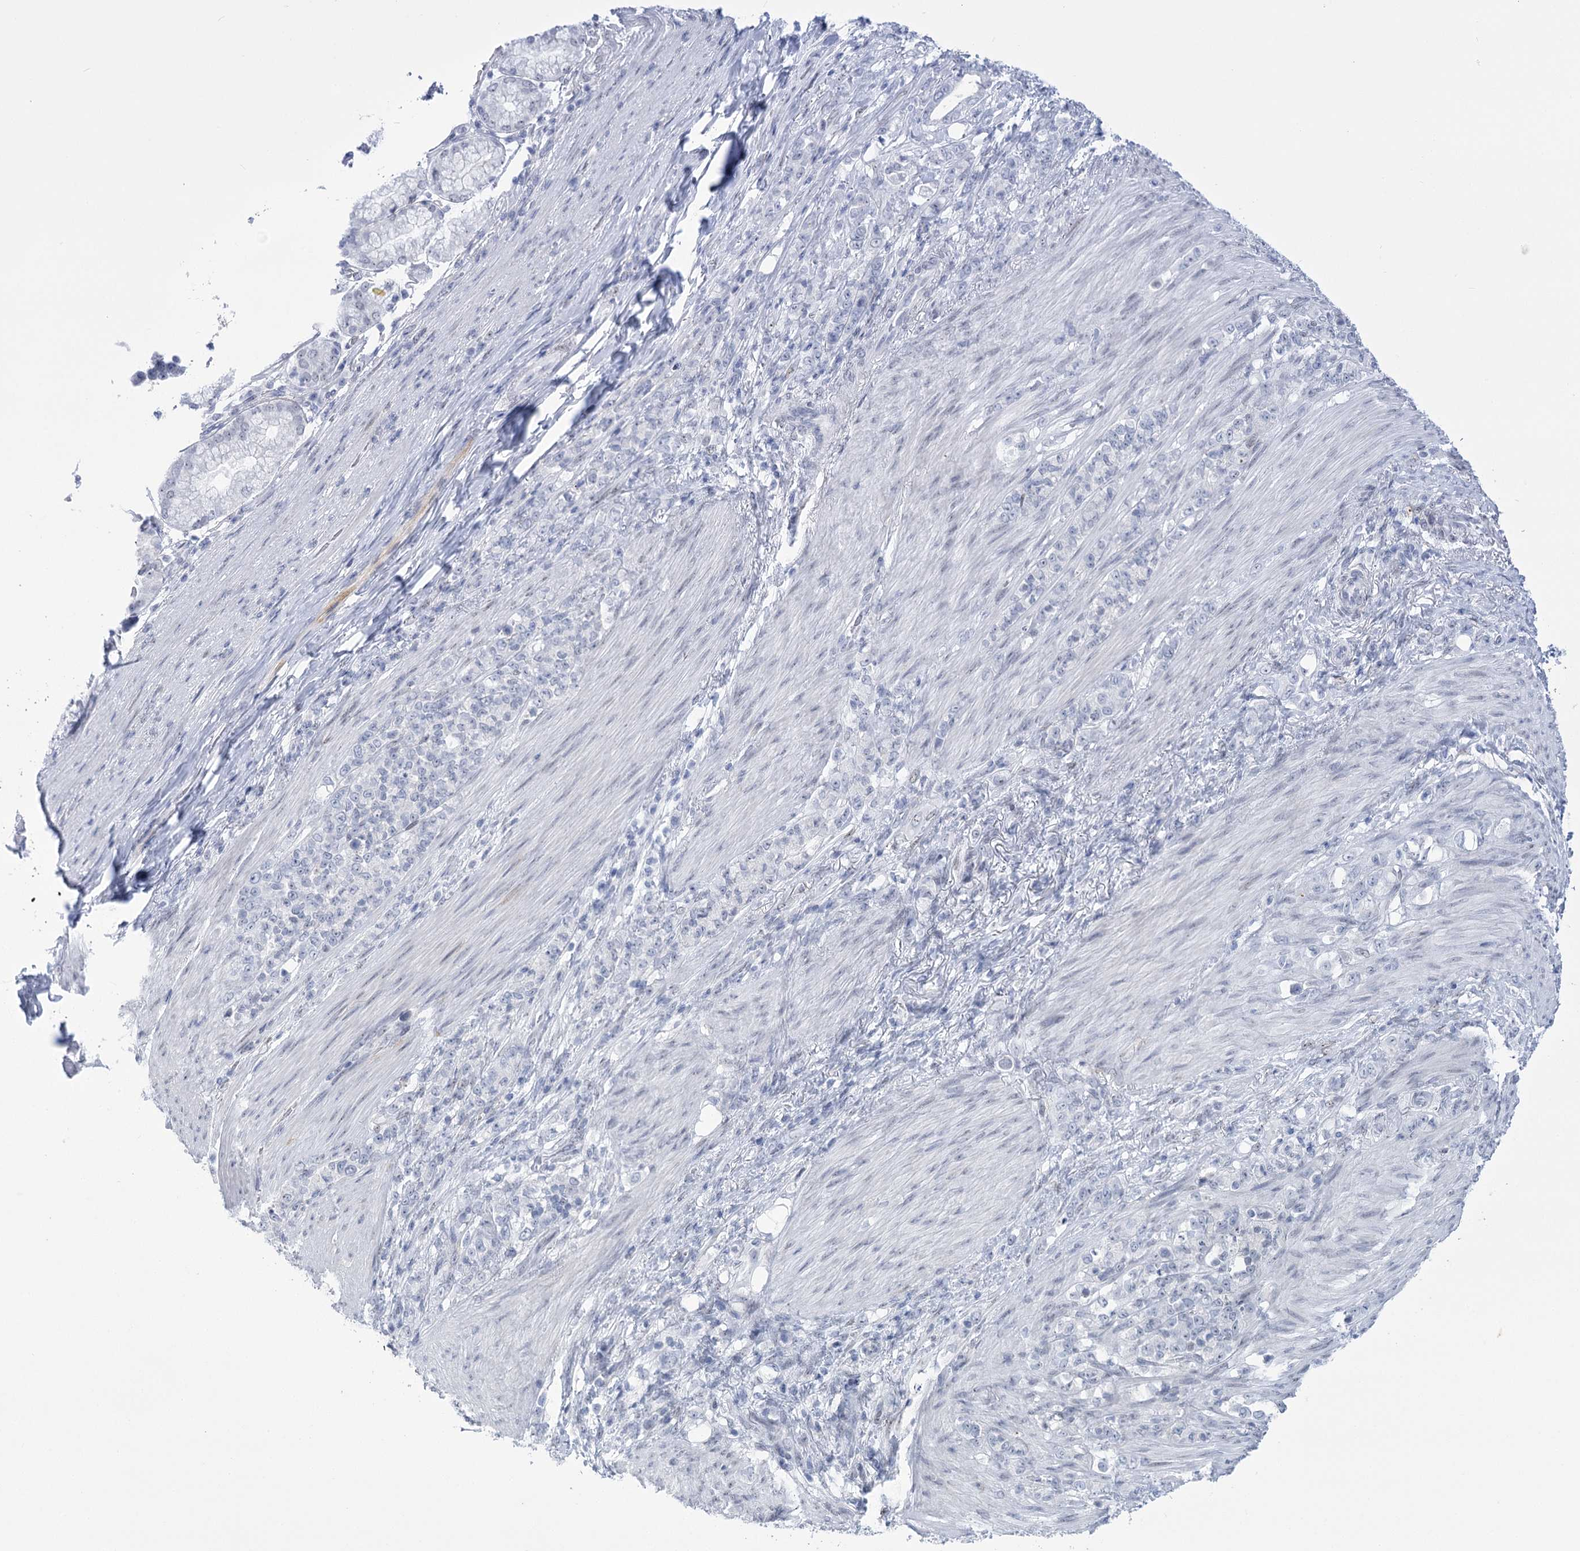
{"staining": {"intensity": "negative", "quantity": "none", "location": "none"}, "tissue": "stomach cancer", "cell_type": "Tumor cells", "image_type": "cancer", "snomed": [{"axis": "morphology", "description": "Adenocarcinoma, NOS"}, {"axis": "topography", "description": "Stomach"}], "caption": "A histopathology image of human stomach adenocarcinoma is negative for staining in tumor cells. The staining is performed using DAB (3,3'-diaminobenzidine) brown chromogen with nuclei counter-stained in using hematoxylin.", "gene": "HORMAD1", "patient": {"sex": "female", "age": 79}}